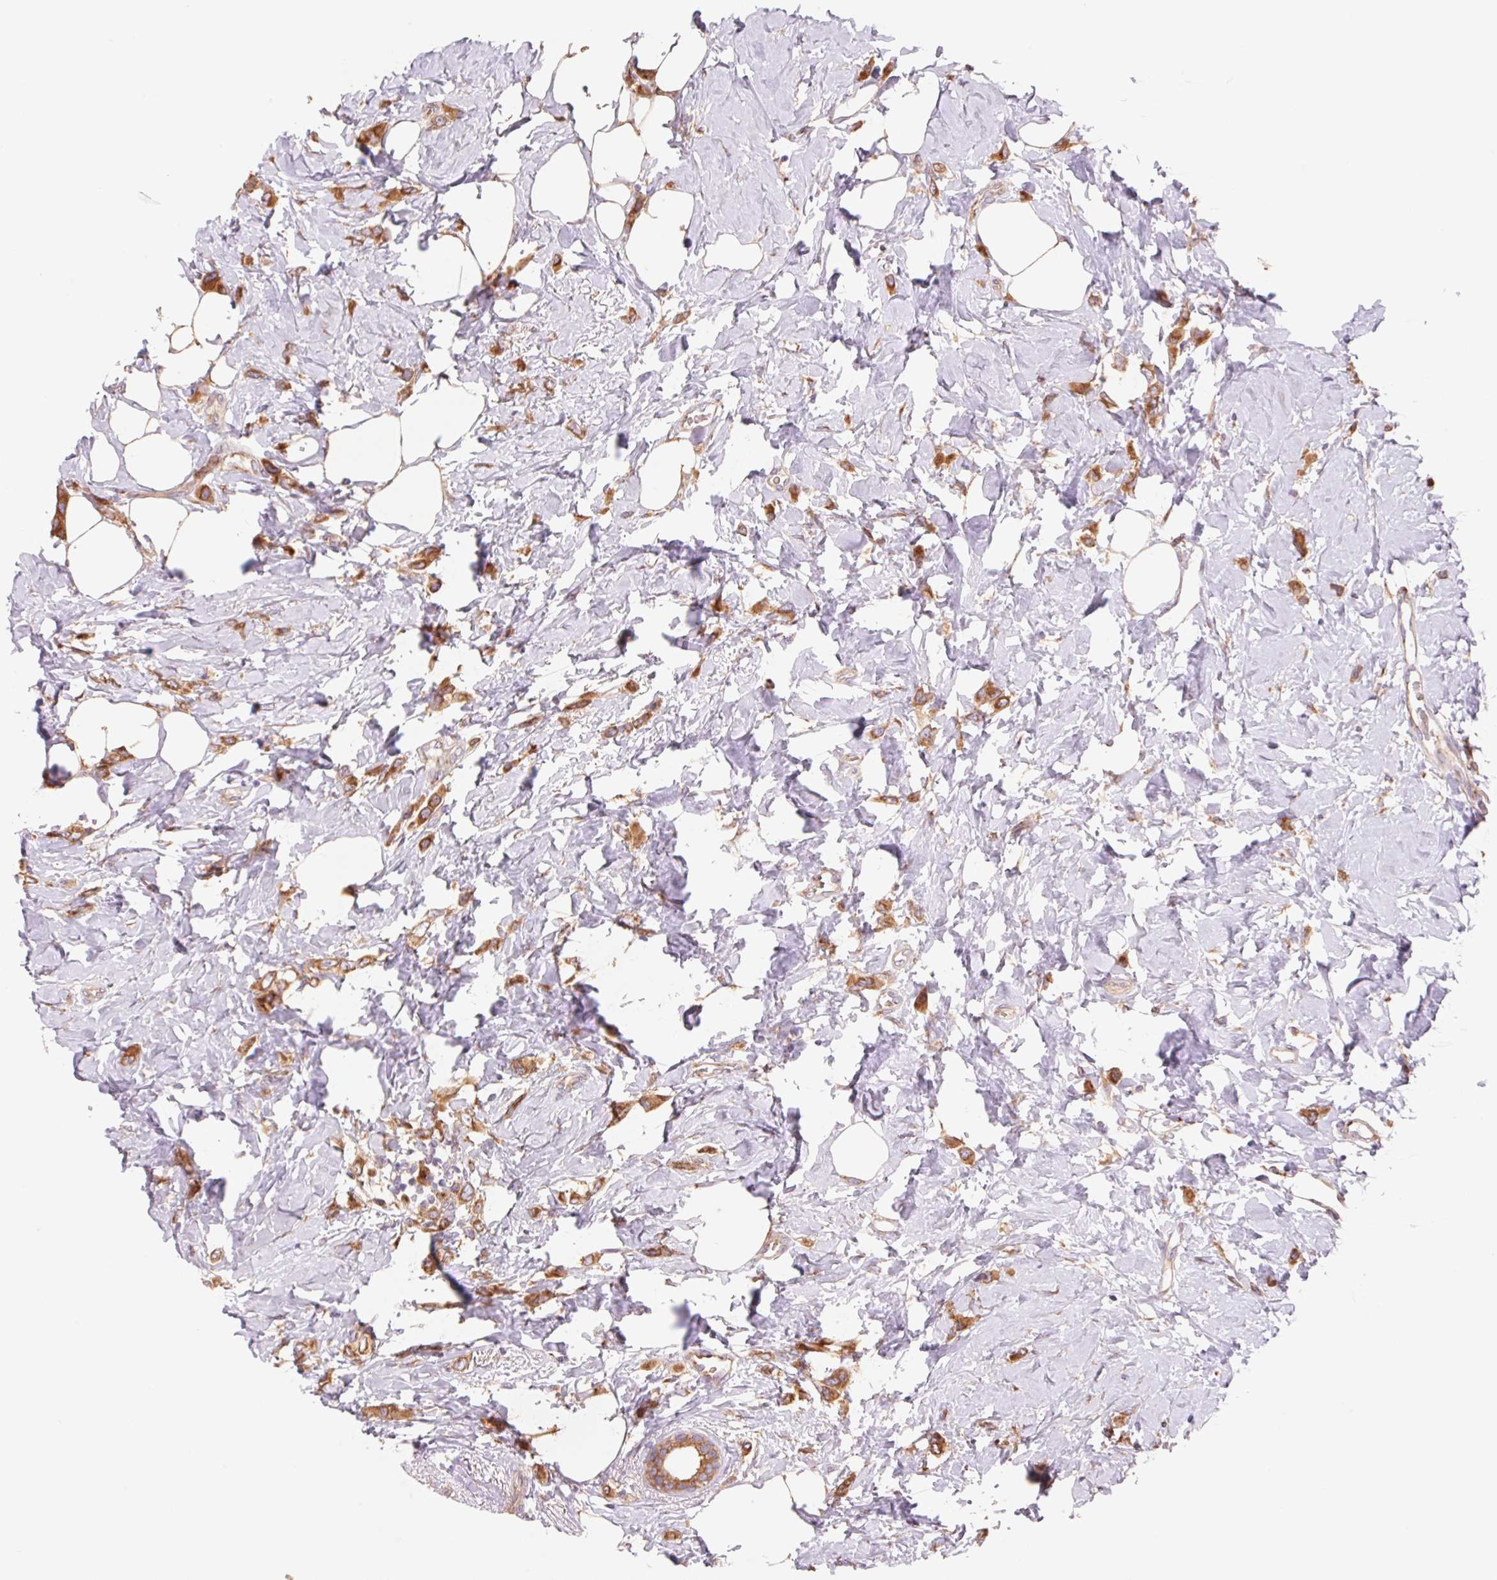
{"staining": {"intensity": "strong", "quantity": ">75%", "location": "cytoplasmic/membranous"}, "tissue": "breast cancer", "cell_type": "Tumor cells", "image_type": "cancer", "snomed": [{"axis": "morphology", "description": "Lobular carcinoma"}, {"axis": "topography", "description": "Breast"}], "caption": "This is an image of immunohistochemistry staining of breast lobular carcinoma, which shows strong staining in the cytoplasmic/membranous of tumor cells.", "gene": "RAB1A", "patient": {"sex": "female", "age": 66}}